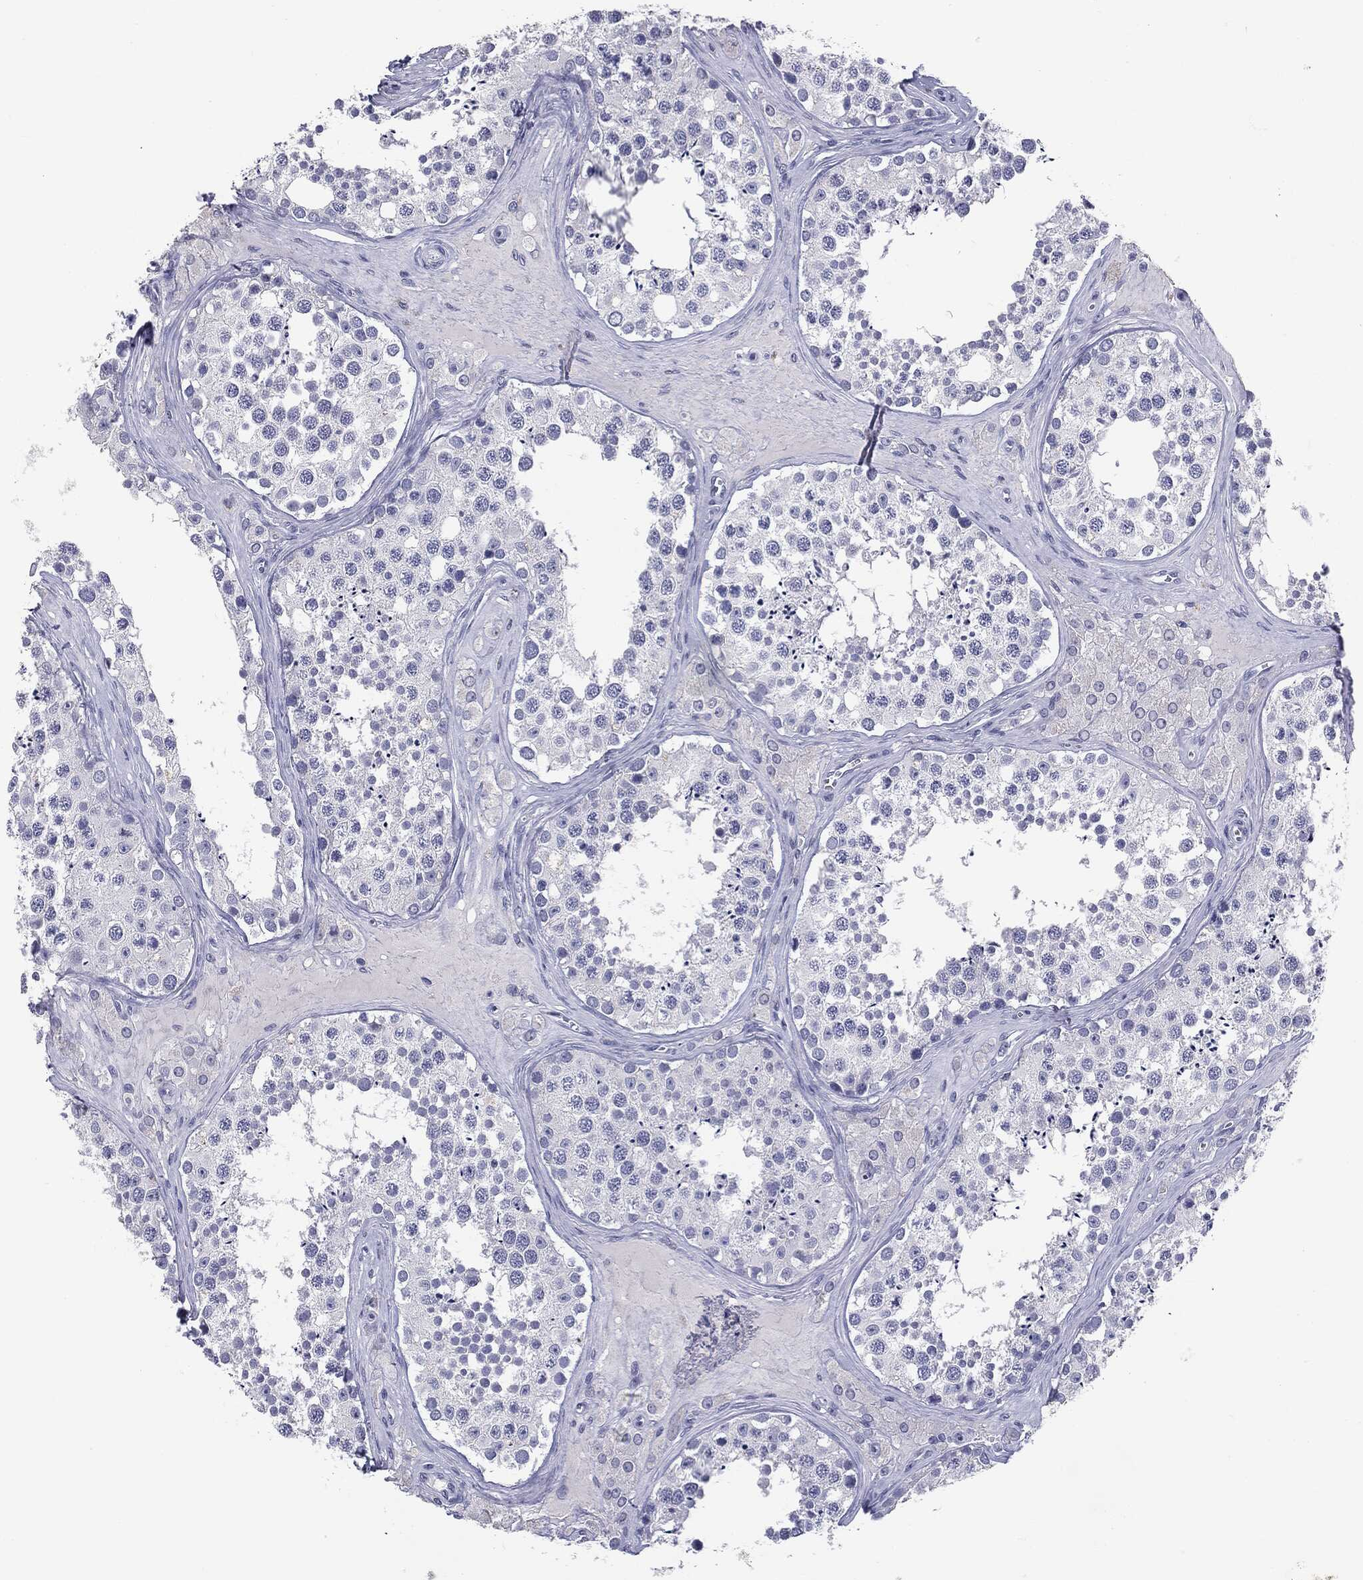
{"staining": {"intensity": "negative", "quantity": "none", "location": "none"}, "tissue": "testis", "cell_type": "Cells in seminiferous ducts", "image_type": "normal", "snomed": [{"axis": "morphology", "description": "Normal tissue, NOS"}, {"axis": "topography", "description": "Testis"}], "caption": "A high-resolution micrograph shows immunohistochemistry (IHC) staining of unremarkable testis, which exhibits no significant staining in cells in seminiferous ducts.", "gene": "SERPINB4", "patient": {"sex": "male", "age": 31}}